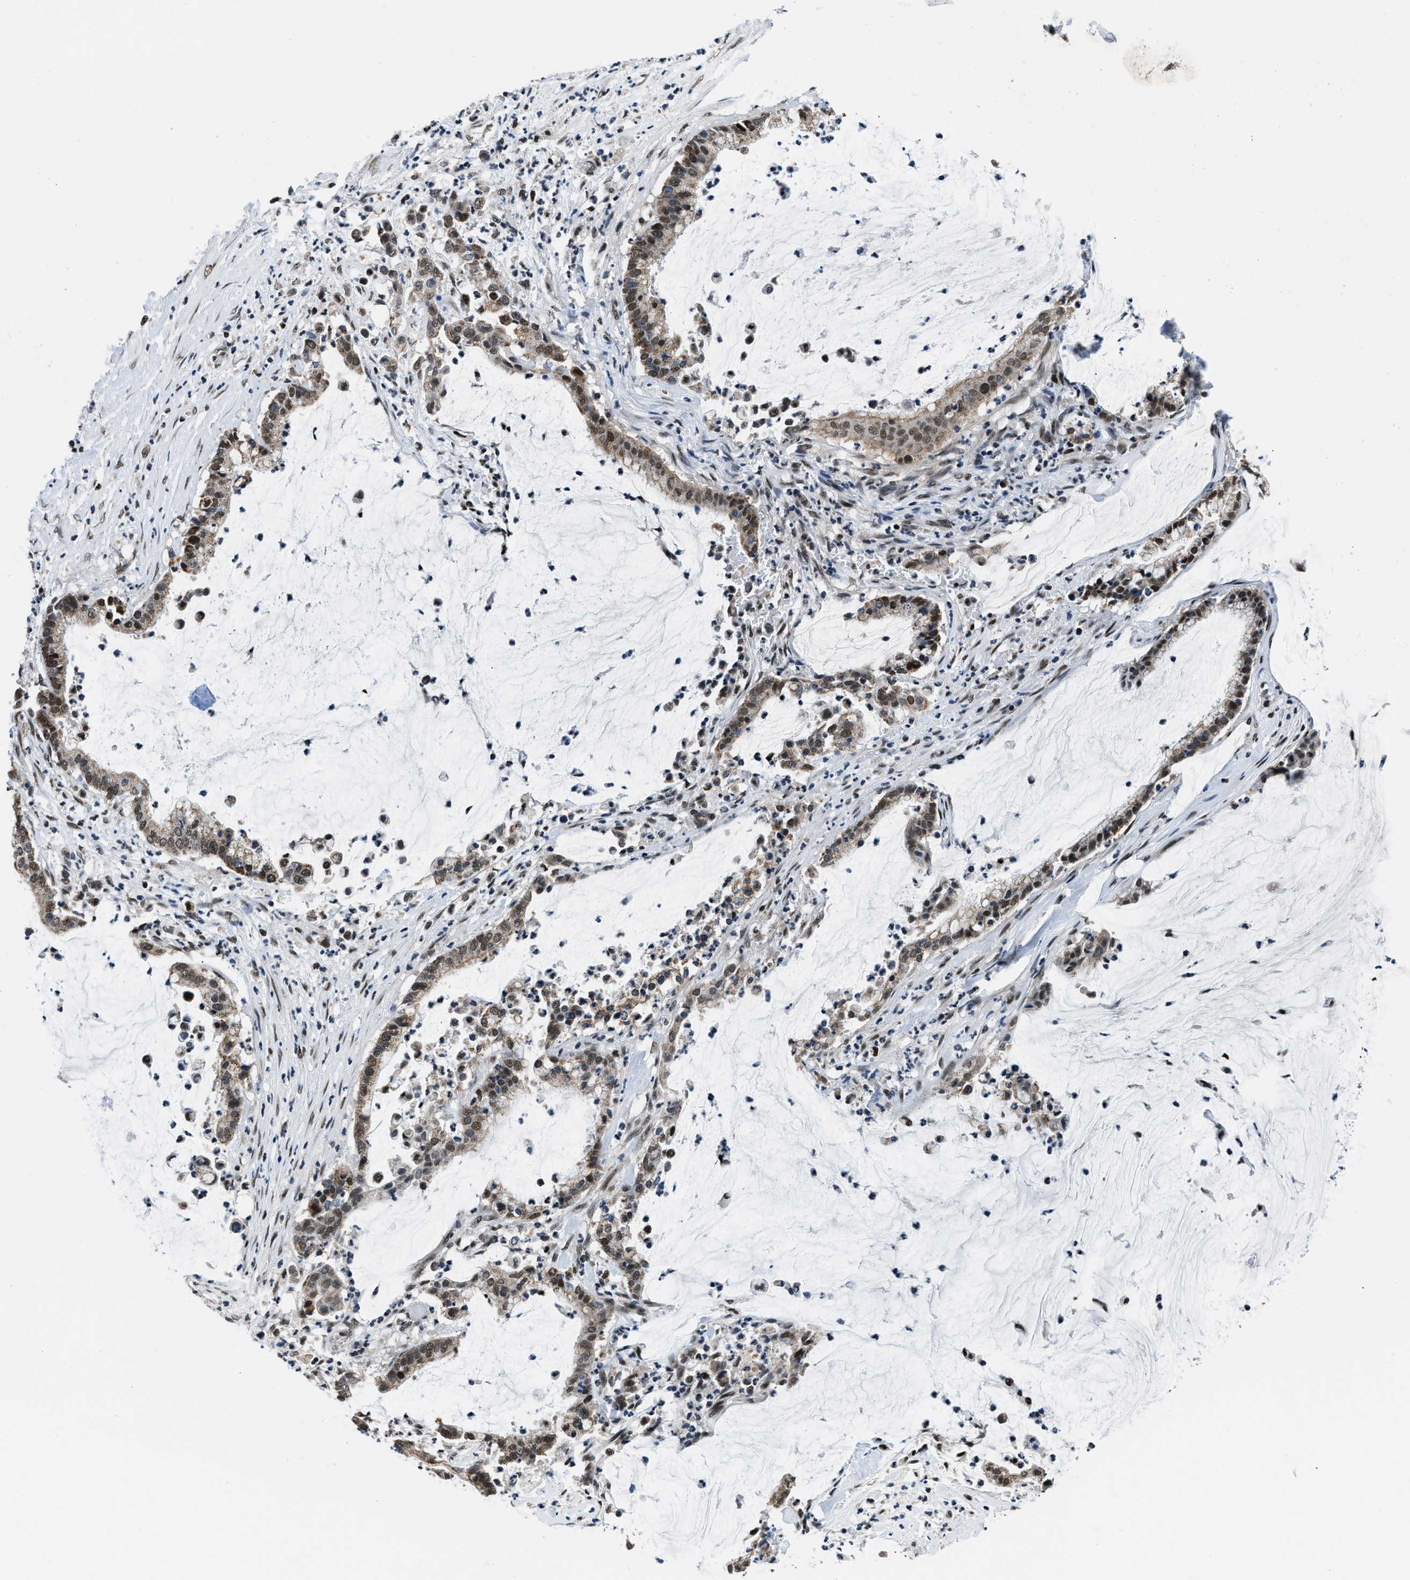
{"staining": {"intensity": "moderate", "quantity": "25%-75%", "location": "nuclear"}, "tissue": "pancreatic cancer", "cell_type": "Tumor cells", "image_type": "cancer", "snomed": [{"axis": "morphology", "description": "Adenocarcinoma, NOS"}, {"axis": "topography", "description": "Pancreas"}], "caption": "Human pancreatic adenocarcinoma stained for a protein (brown) shows moderate nuclear positive positivity in about 25%-75% of tumor cells.", "gene": "KDM3B", "patient": {"sex": "male", "age": 41}}